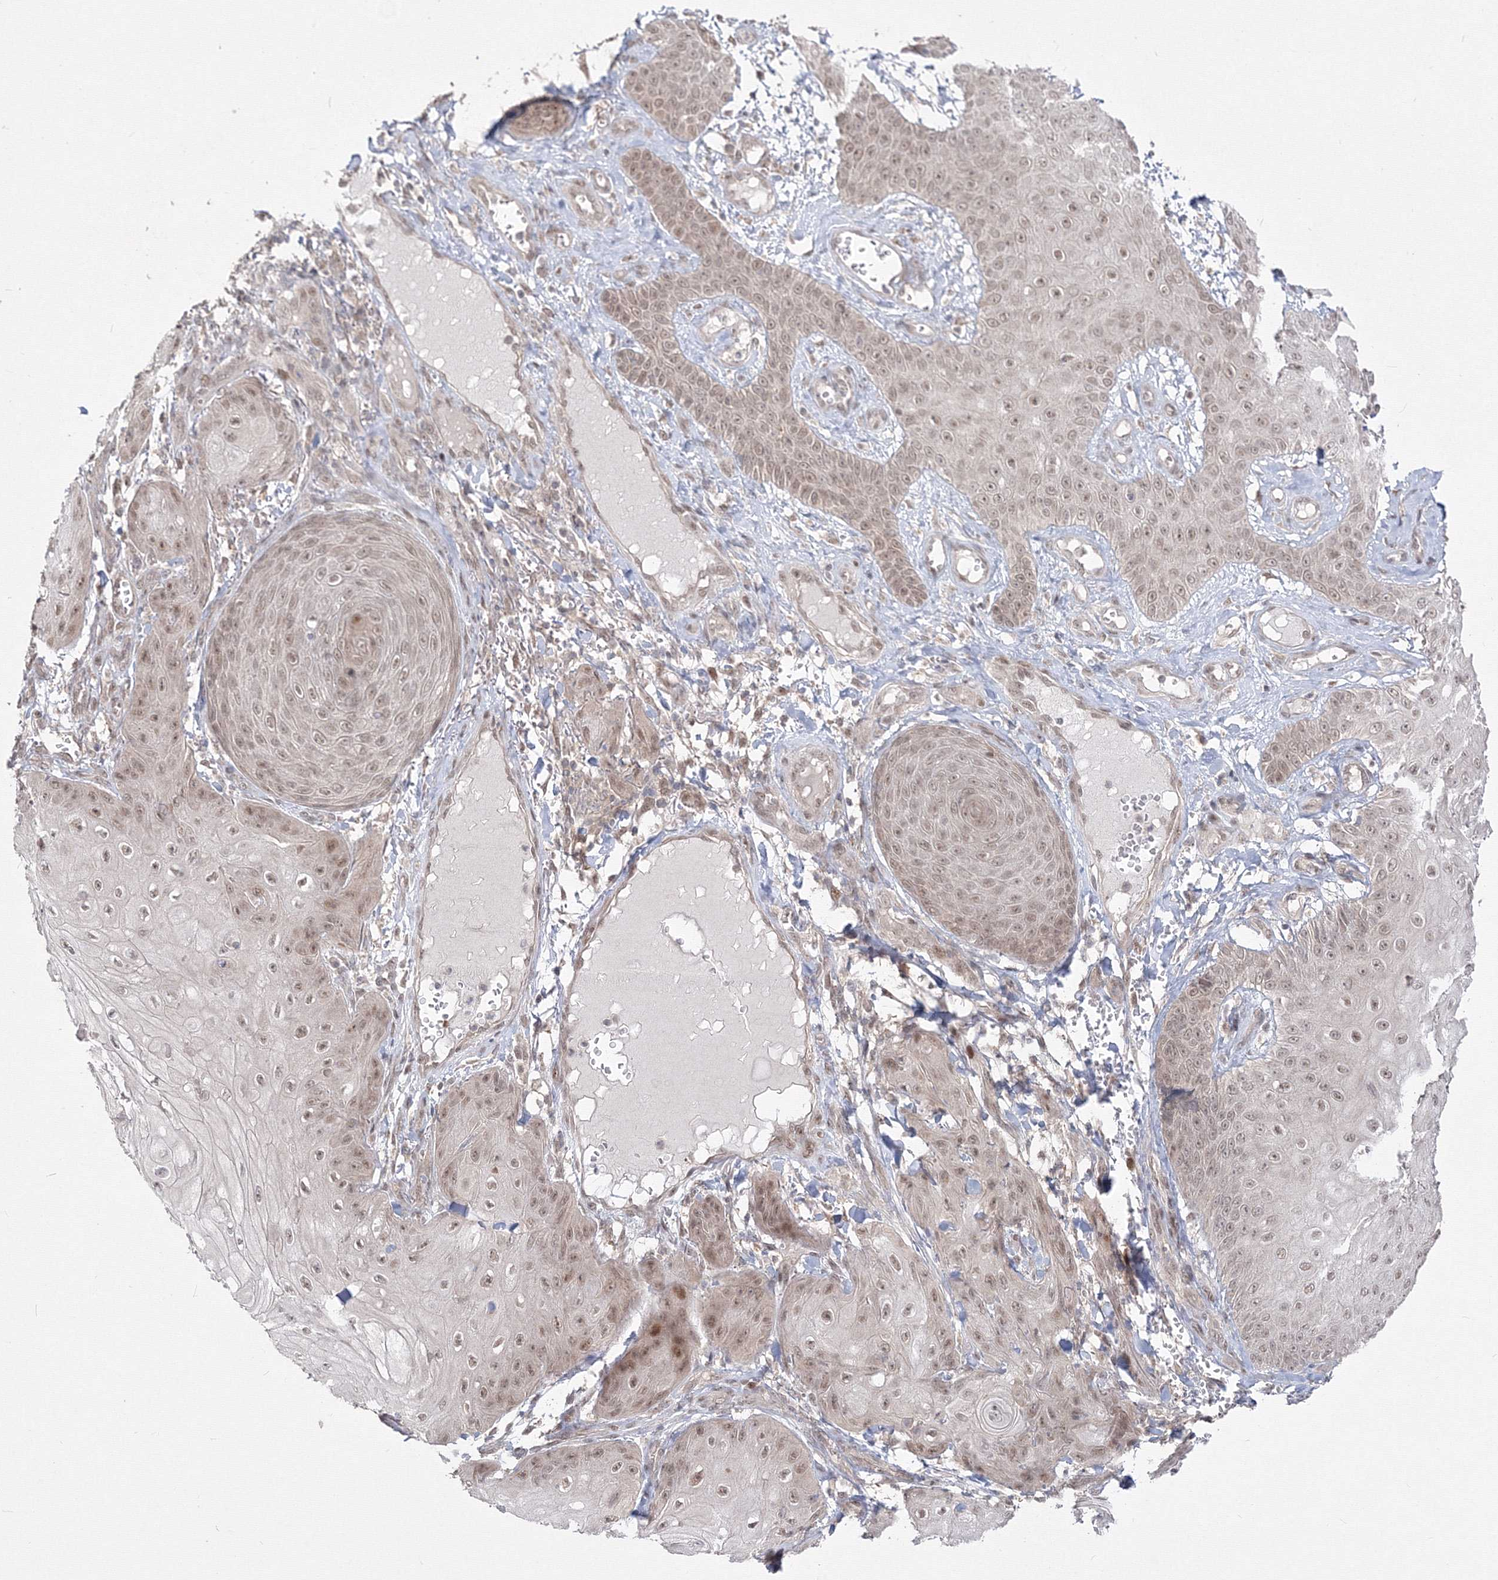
{"staining": {"intensity": "moderate", "quantity": "25%-75%", "location": "nuclear"}, "tissue": "skin cancer", "cell_type": "Tumor cells", "image_type": "cancer", "snomed": [{"axis": "morphology", "description": "Squamous cell carcinoma, NOS"}, {"axis": "topography", "description": "Skin"}], "caption": "Immunohistochemical staining of human skin cancer exhibits medium levels of moderate nuclear protein expression in approximately 25%-75% of tumor cells.", "gene": "COPS4", "patient": {"sex": "male", "age": 74}}